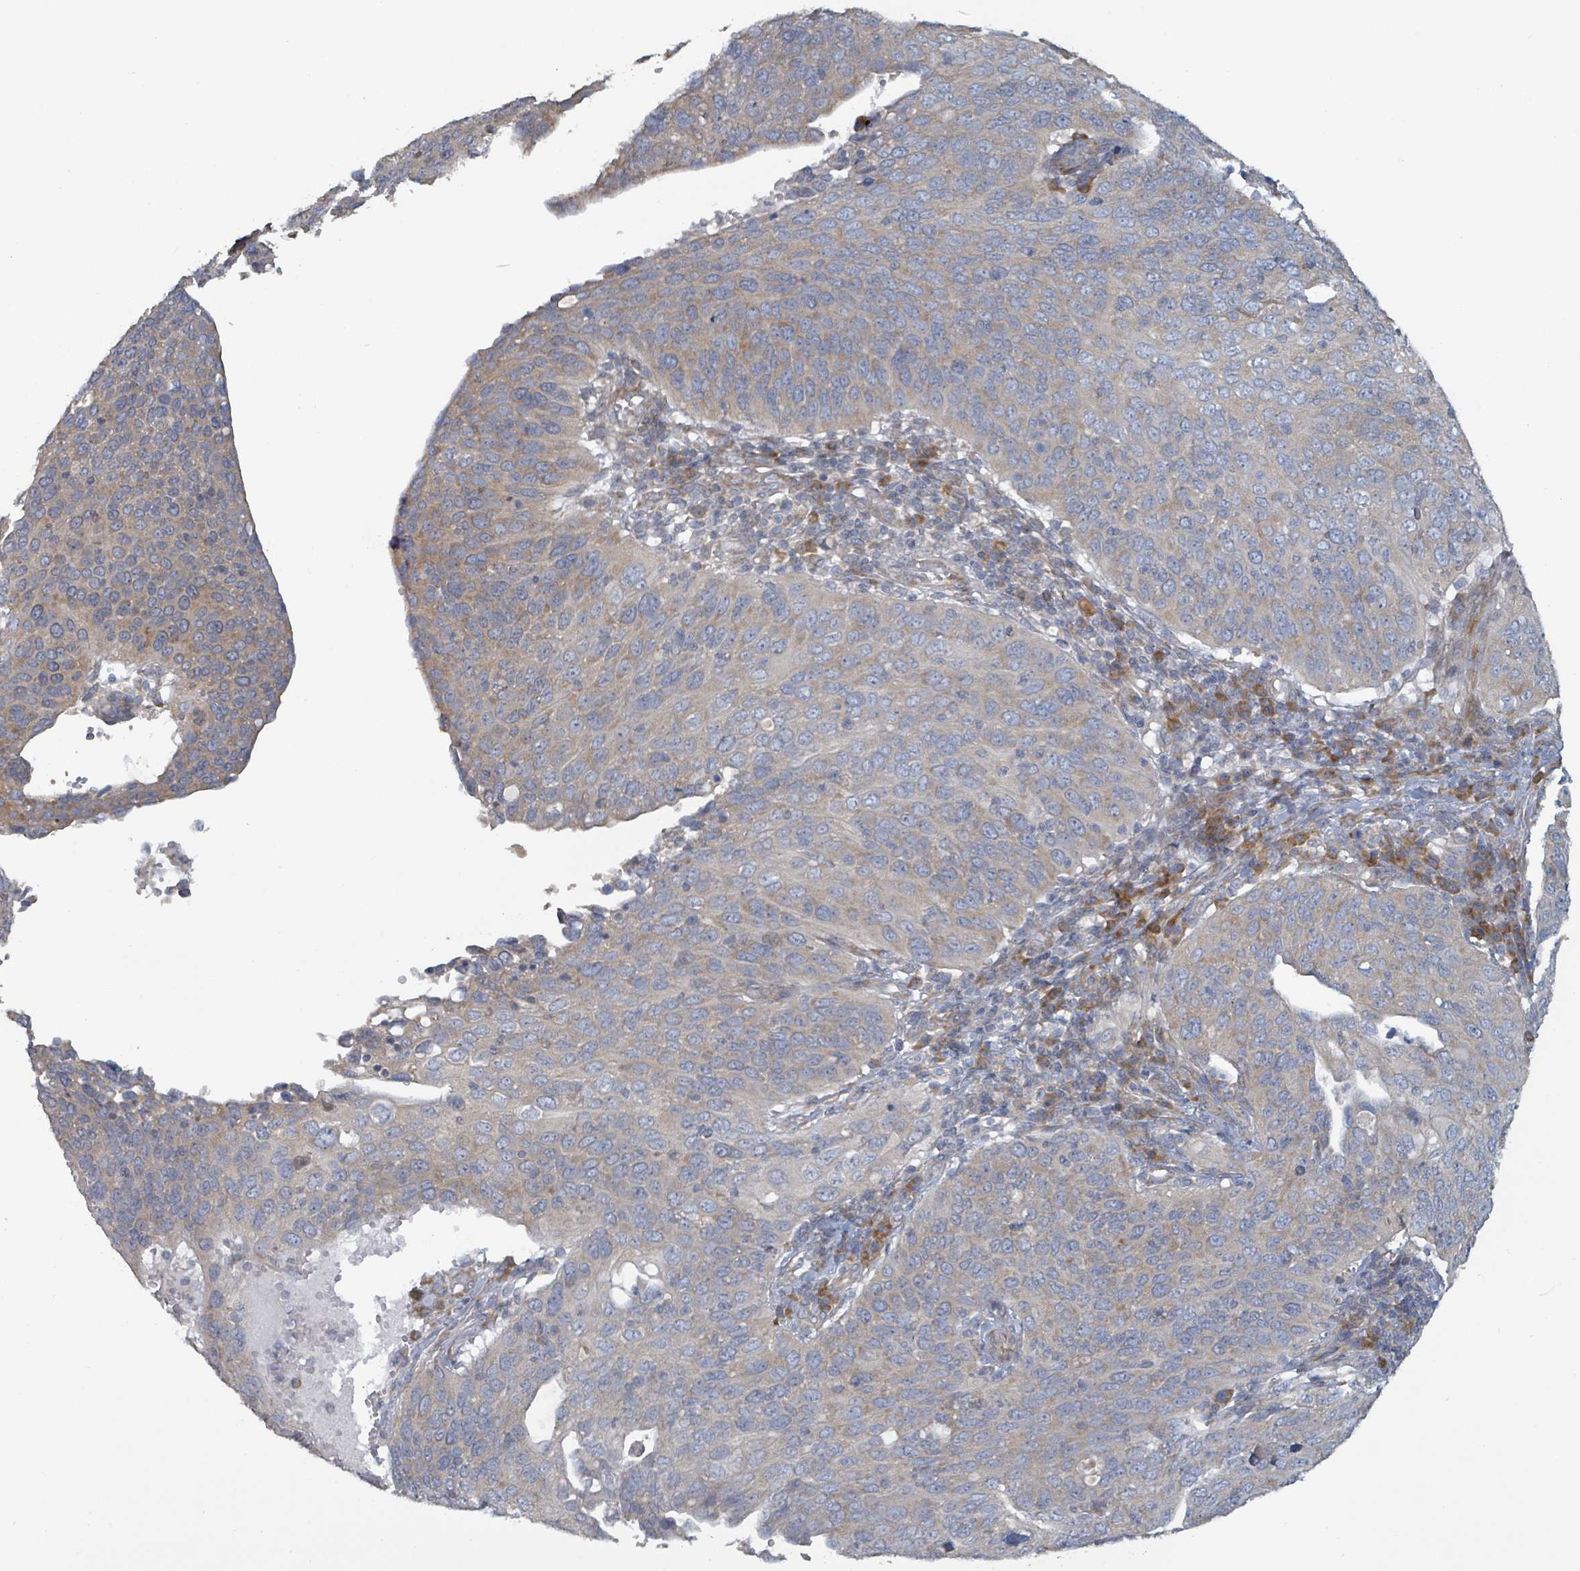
{"staining": {"intensity": "weak", "quantity": ">75%", "location": "cytoplasmic/membranous"}, "tissue": "cervical cancer", "cell_type": "Tumor cells", "image_type": "cancer", "snomed": [{"axis": "morphology", "description": "Squamous cell carcinoma, NOS"}, {"axis": "topography", "description": "Cervix"}], "caption": "Immunohistochemistry (IHC) image of cervical squamous cell carcinoma stained for a protein (brown), which demonstrates low levels of weak cytoplasmic/membranous positivity in approximately >75% of tumor cells.", "gene": "RPL32", "patient": {"sex": "female", "age": 36}}